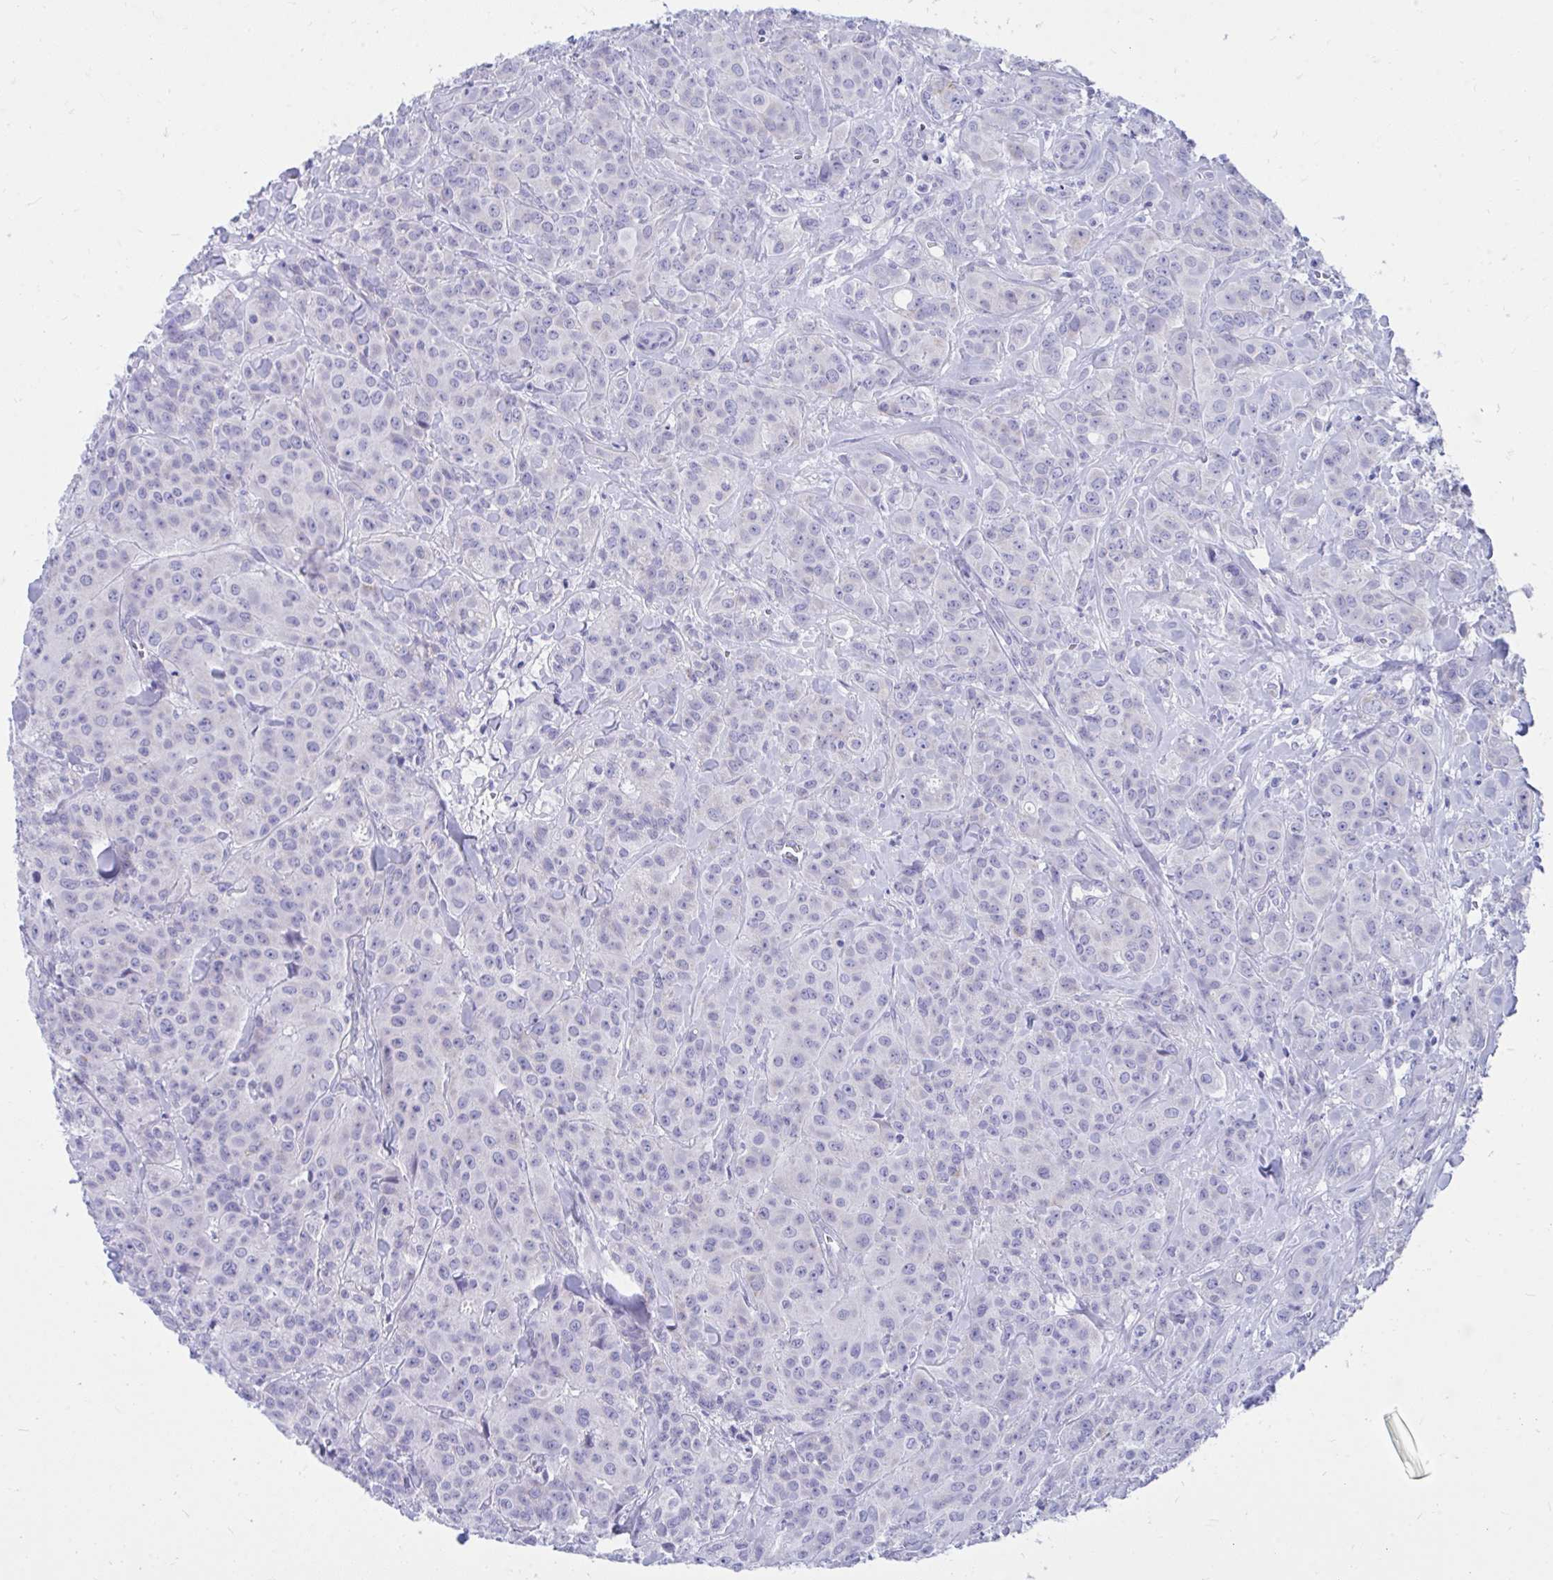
{"staining": {"intensity": "negative", "quantity": "none", "location": "none"}, "tissue": "breast cancer", "cell_type": "Tumor cells", "image_type": "cancer", "snomed": [{"axis": "morphology", "description": "Normal tissue, NOS"}, {"axis": "morphology", "description": "Duct carcinoma"}, {"axis": "topography", "description": "Breast"}], "caption": "A photomicrograph of invasive ductal carcinoma (breast) stained for a protein displays no brown staining in tumor cells. The staining was performed using DAB (3,3'-diaminobenzidine) to visualize the protein expression in brown, while the nuclei were stained in blue with hematoxylin (Magnification: 20x).", "gene": "SHISA8", "patient": {"sex": "female", "age": 43}}